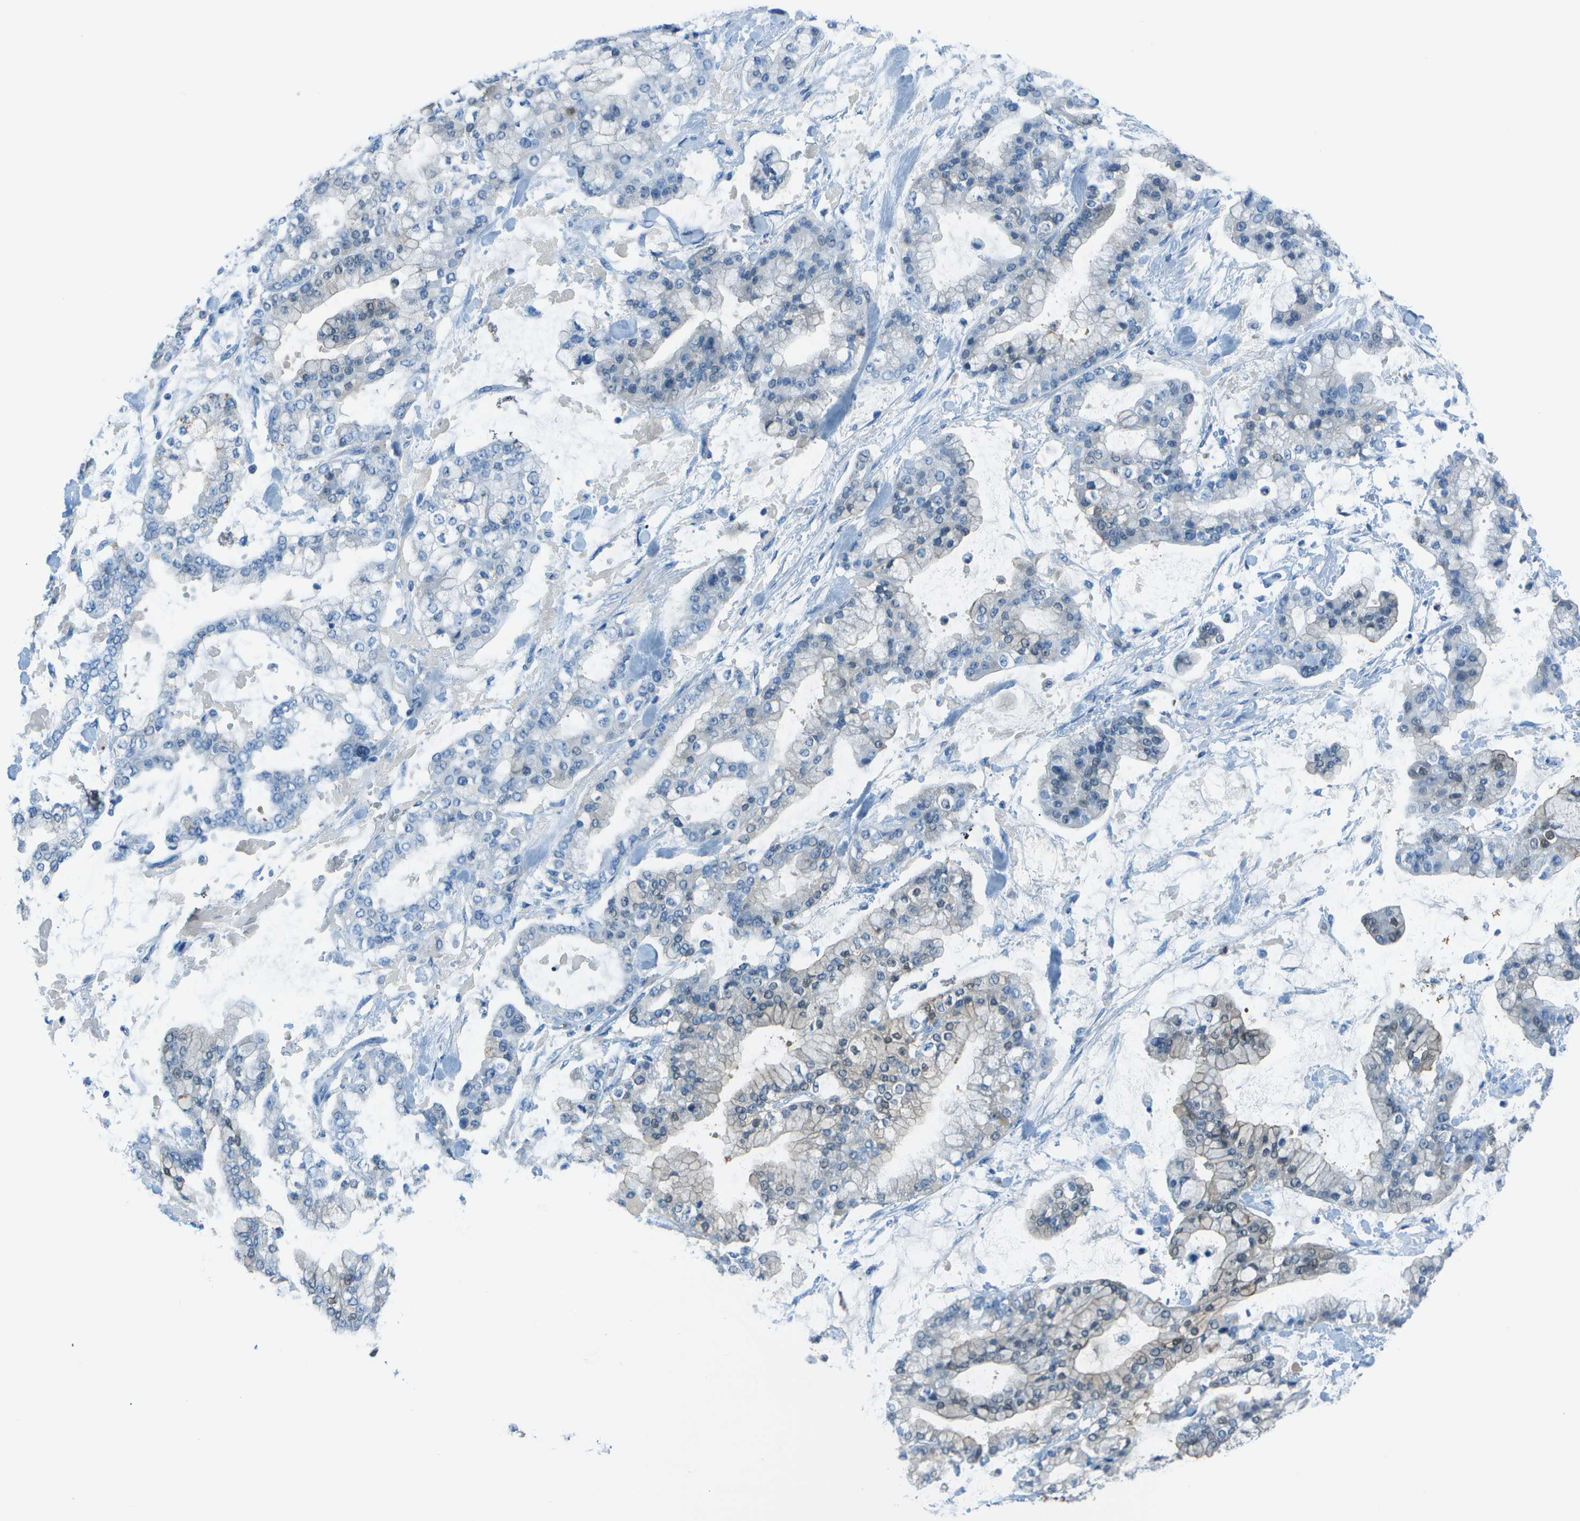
{"staining": {"intensity": "negative", "quantity": "none", "location": "none"}, "tissue": "stomach cancer", "cell_type": "Tumor cells", "image_type": "cancer", "snomed": [{"axis": "morphology", "description": "Normal tissue, NOS"}, {"axis": "morphology", "description": "Adenocarcinoma, NOS"}, {"axis": "topography", "description": "Stomach, upper"}, {"axis": "topography", "description": "Stomach"}], "caption": "IHC of human stomach cancer shows no staining in tumor cells.", "gene": "ASL", "patient": {"sex": "male", "age": 76}}